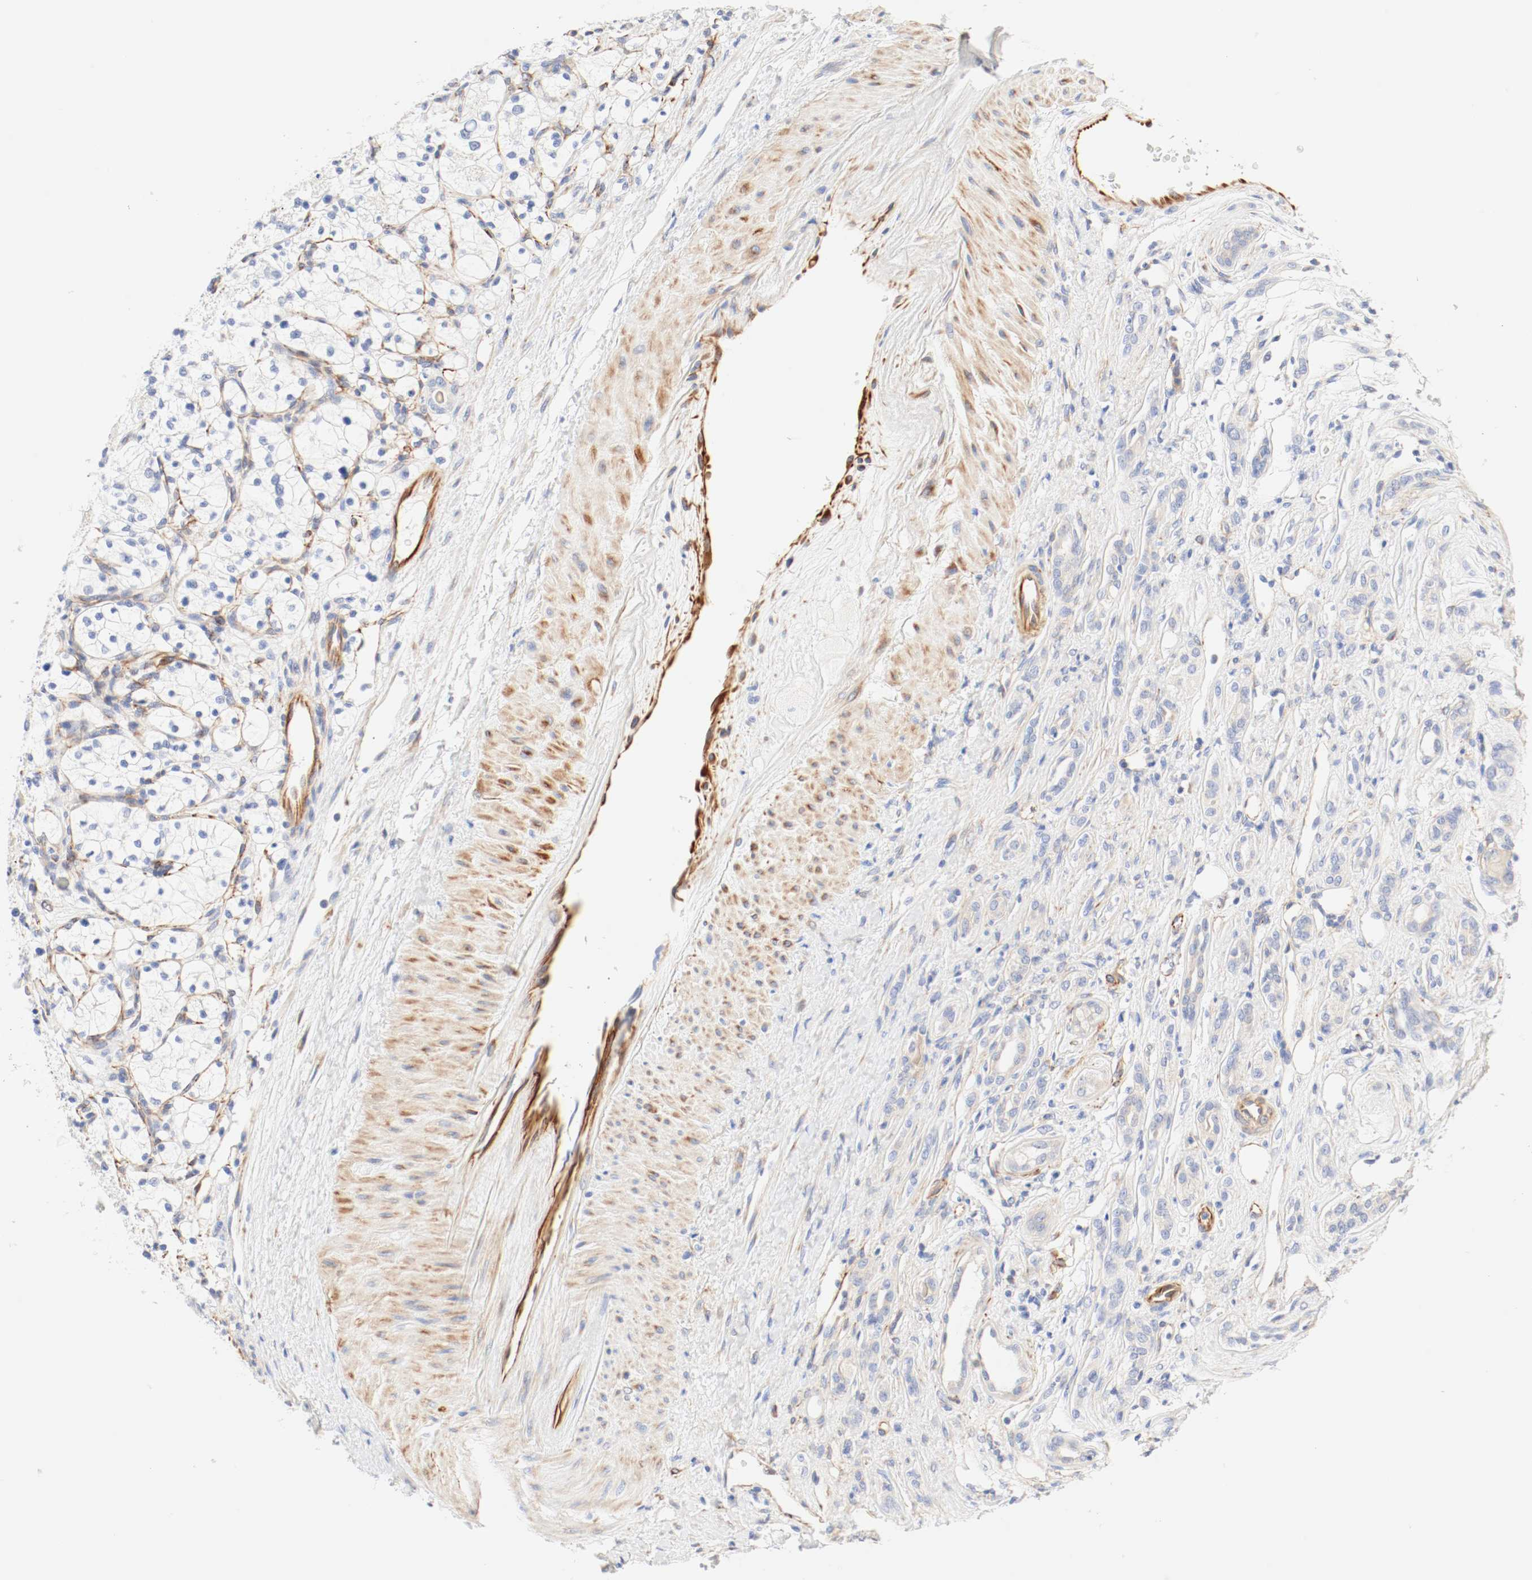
{"staining": {"intensity": "weak", "quantity": "<25%", "location": "cytoplasmic/membranous"}, "tissue": "renal cancer", "cell_type": "Tumor cells", "image_type": "cancer", "snomed": [{"axis": "morphology", "description": "Adenocarcinoma, NOS"}, {"axis": "topography", "description": "Kidney"}], "caption": "DAB immunohistochemical staining of human adenocarcinoma (renal) reveals no significant positivity in tumor cells. The staining was performed using DAB (3,3'-diaminobenzidine) to visualize the protein expression in brown, while the nuclei were stained in blue with hematoxylin (Magnification: 20x).", "gene": "GIT1", "patient": {"sex": "female", "age": 60}}